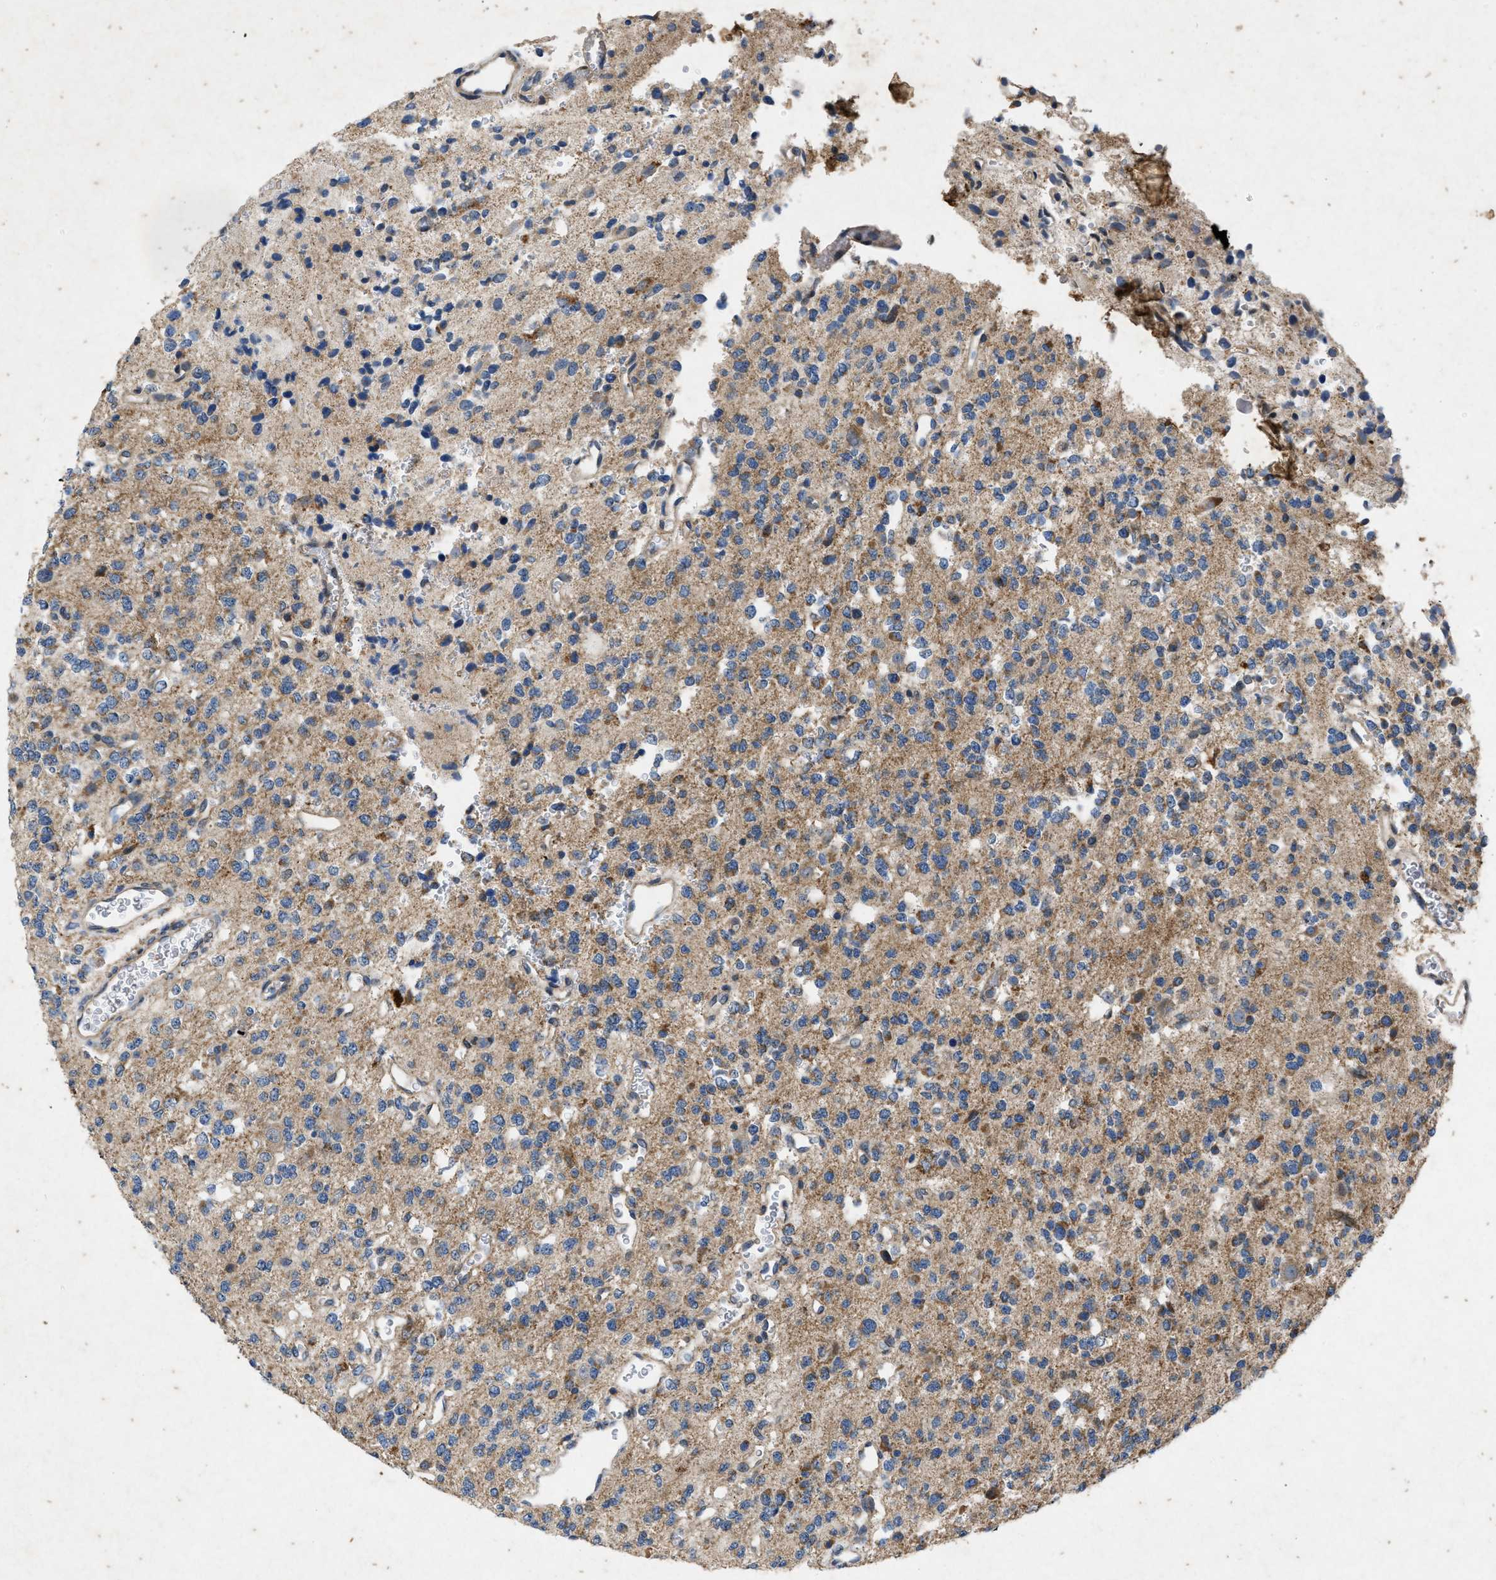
{"staining": {"intensity": "moderate", "quantity": ">75%", "location": "cytoplasmic/membranous"}, "tissue": "glioma", "cell_type": "Tumor cells", "image_type": "cancer", "snomed": [{"axis": "morphology", "description": "Glioma, malignant, Low grade"}, {"axis": "topography", "description": "Brain"}], "caption": "This is a micrograph of immunohistochemistry staining of low-grade glioma (malignant), which shows moderate staining in the cytoplasmic/membranous of tumor cells.", "gene": "PRKG2", "patient": {"sex": "male", "age": 38}}